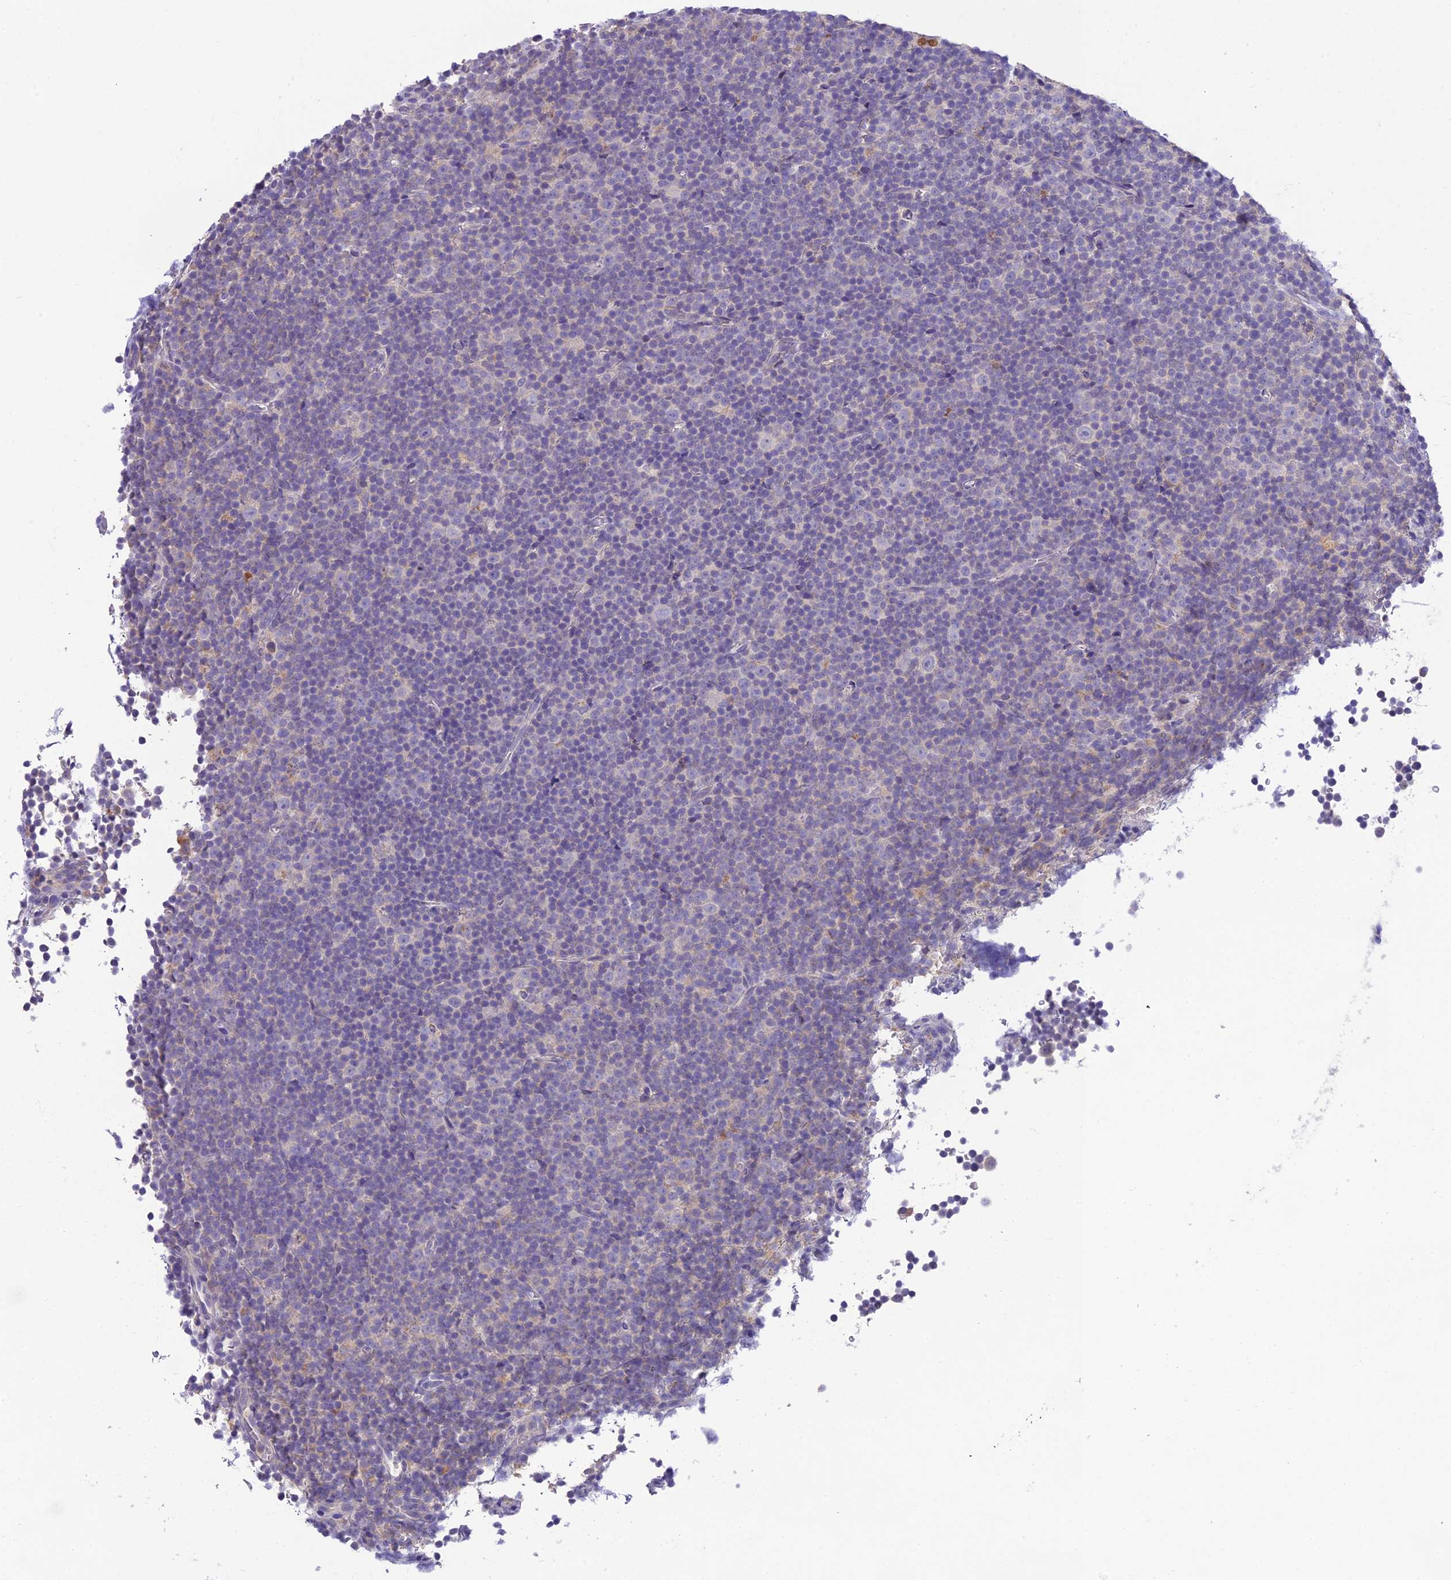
{"staining": {"intensity": "negative", "quantity": "none", "location": "none"}, "tissue": "lymphoma", "cell_type": "Tumor cells", "image_type": "cancer", "snomed": [{"axis": "morphology", "description": "Malignant lymphoma, non-Hodgkin's type, Low grade"}, {"axis": "topography", "description": "Lymph node"}], "caption": "An IHC image of lymphoma is shown. There is no staining in tumor cells of lymphoma.", "gene": "MIIP", "patient": {"sex": "female", "age": 67}}